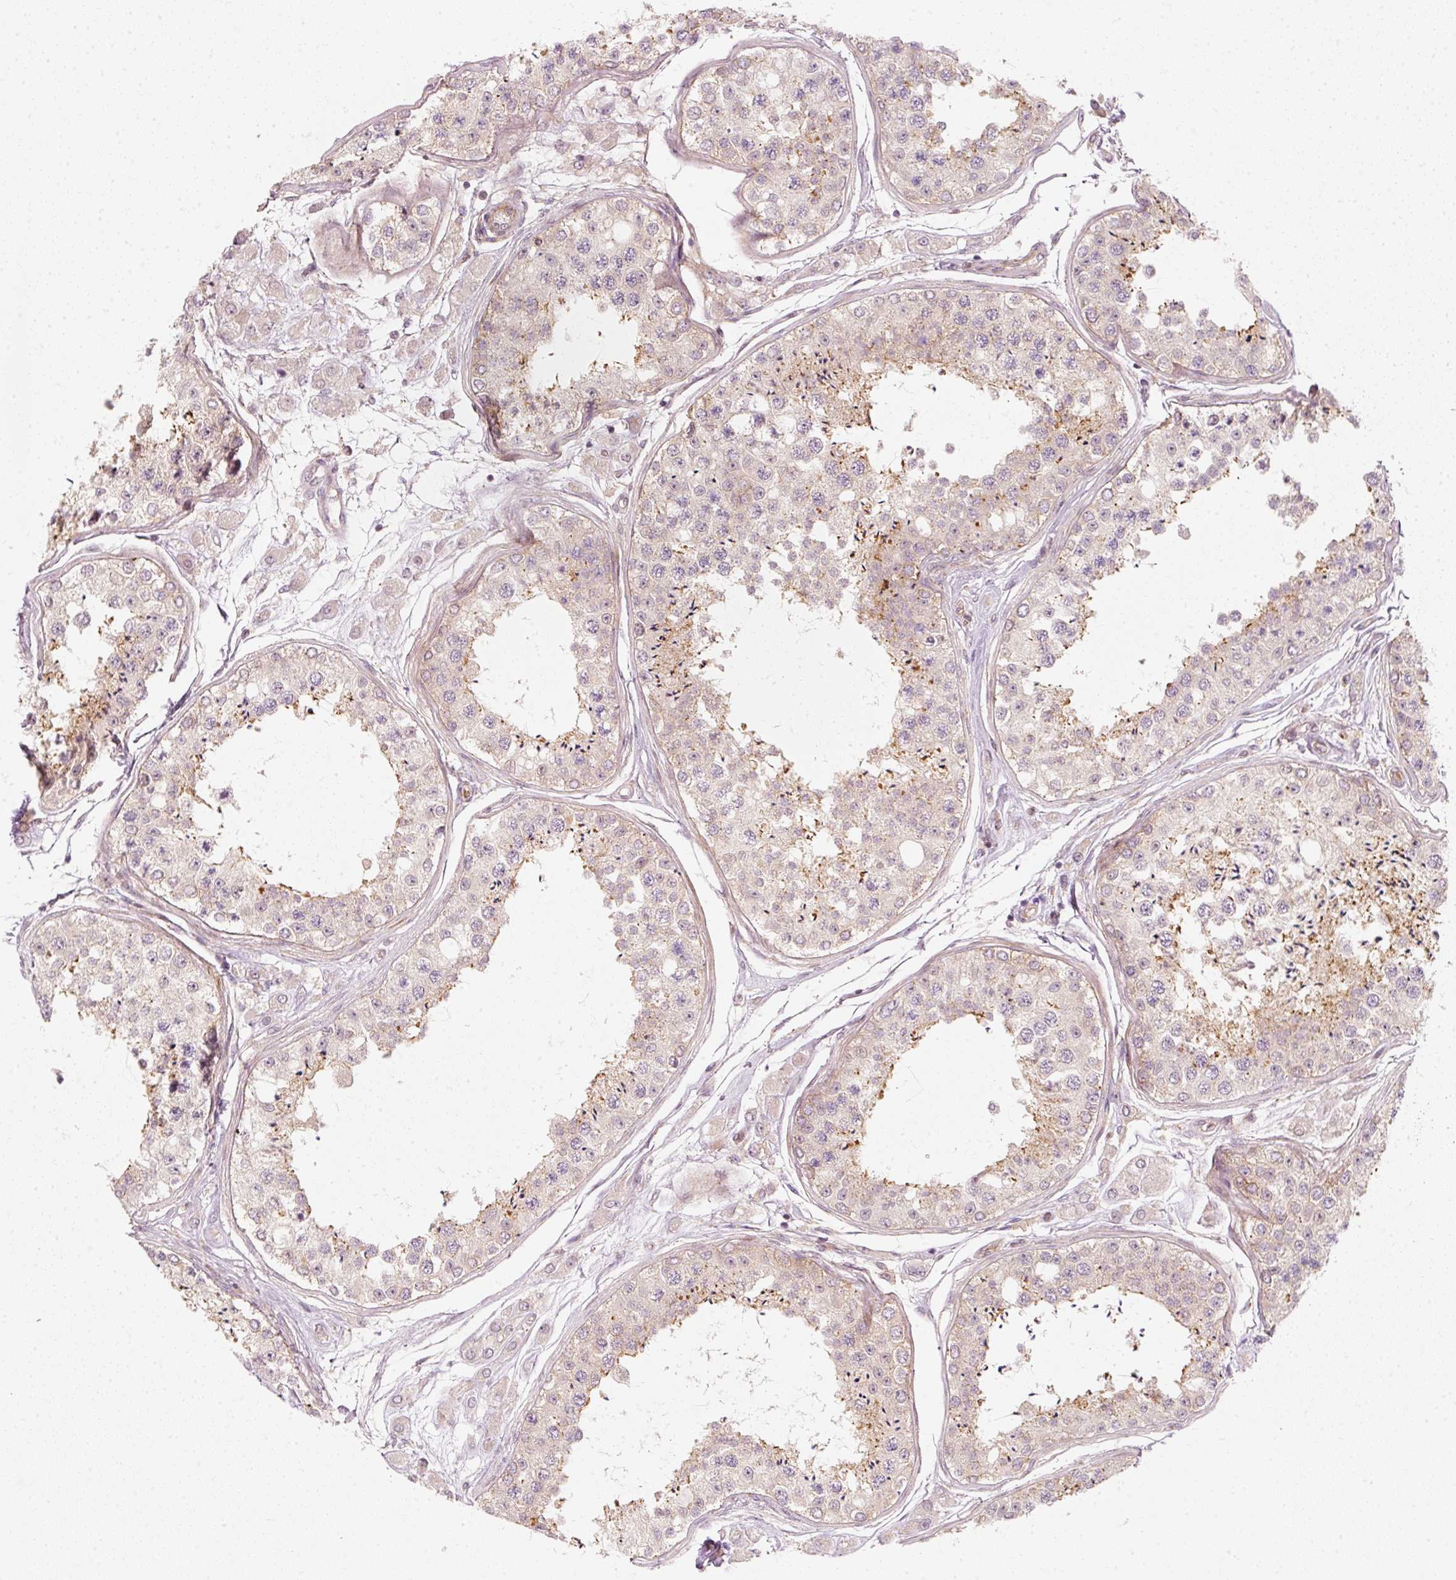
{"staining": {"intensity": "weak", "quantity": "25%-75%", "location": "cytoplasmic/membranous"}, "tissue": "testis", "cell_type": "Cells in seminiferous ducts", "image_type": "normal", "snomed": [{"axis": "morphology", "description": "Normal tissue, NOS"}, {"axis": "topography", "description": "Testis"}], "caption": "Unremarkable testis exhibits weak cytoplasmic/membranous staining in about 25%-75% of cells in seminiferous ducts, visualized by immunohistochemistry. (Brightfield microscopy of DAB IHC at high magnification).", "gene": "KCNQ1", "patient": {"sex": "male", "age": 25}}